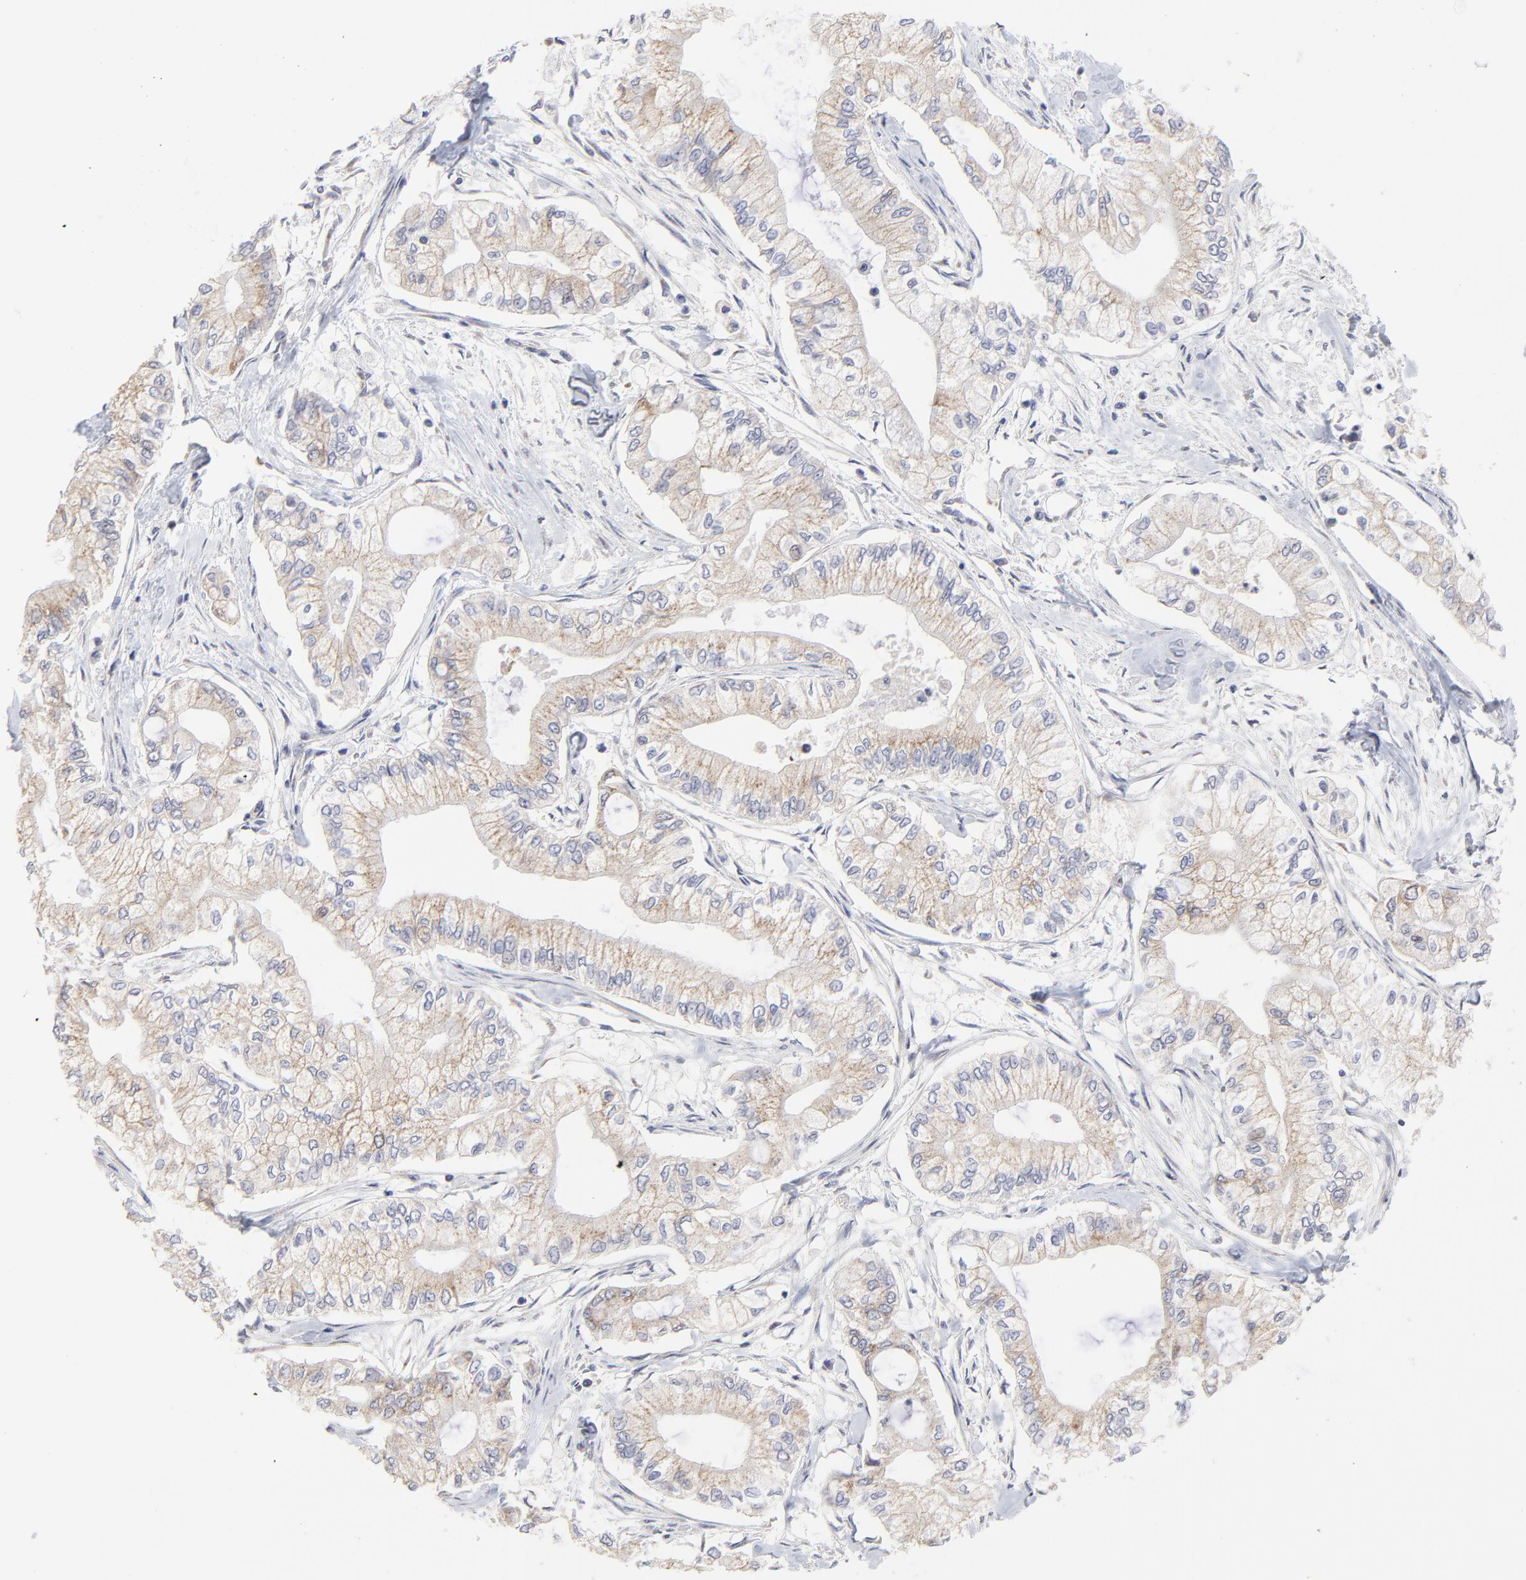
{"staining": {"intensity": "weak", "quantity": ">75%", "location": "cytoplasmic/membranous"}, "tissue": "pancreatic cancer", "cell_type": "Tumor cells", "image_type": "cancer", "snomed": [{"axis": "morphology", "description": "Adenocarcinoma, NOS"}, {"axis": "topography", "description": "Pancreas"}], "caption": "Brown immunohistochemical staining in human pancreatic adenocarcinoma displays weak cytoplasmic/membranous expression in about >75% of tumor cells. (DAB (3,3'-diaminobenzidine) IHC, brown staining for protein, blue staining for nuclei).", "gene": "NCAPH", "patient": {"sex": "male", "age": 79}}